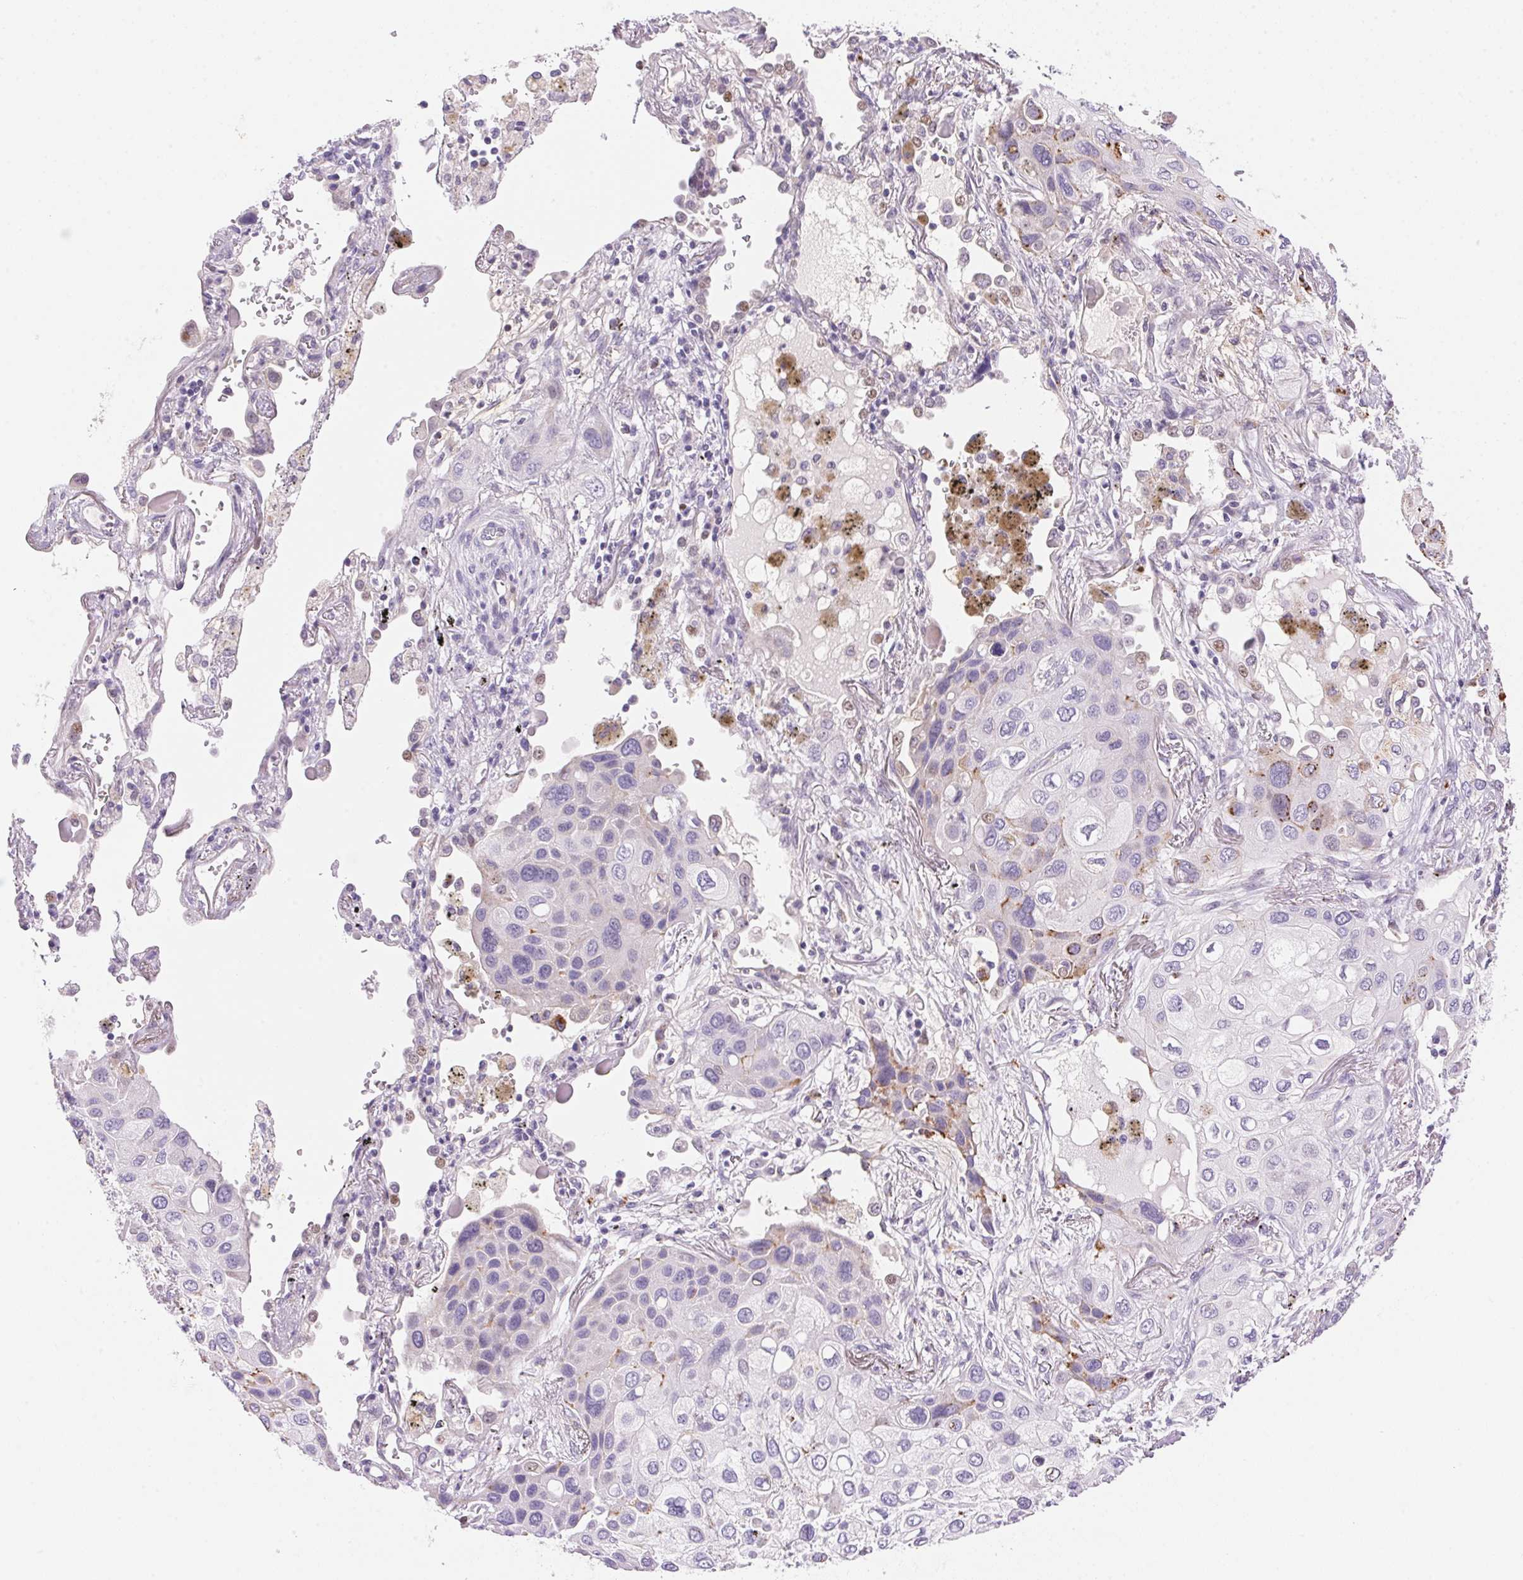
{"staining": {"intensity": "moderate", "quantity": "<25%", "location": "cytoplasmic/membranous"}, "tissue": "lung cancer", "cell_type": "Tumor cells", "image_type": "cancer", "snomed": [{"axis": "morphology", "description": "Squamous cell carcinoma, NOS"}, {"axis": "morphology", "description": "Squamous cell carcinoma, metastatic, NOS"}, {"axis": "topography", "description": "Lung"}], "caption": "High-magnification brightfield microscopy of lung cancer (squamous cell carcinoma) stained with DAB (brown) and counterstained with hematoxylin (blue). tumor cells exhibit moderate cytoplasmic/membranous expression is seen in about<25% of cells. Ihc stains the protein in brown and the nuclei are stained blue.", "gene": "TEKT1", "patient": {"sex": "male", "age": 59}}